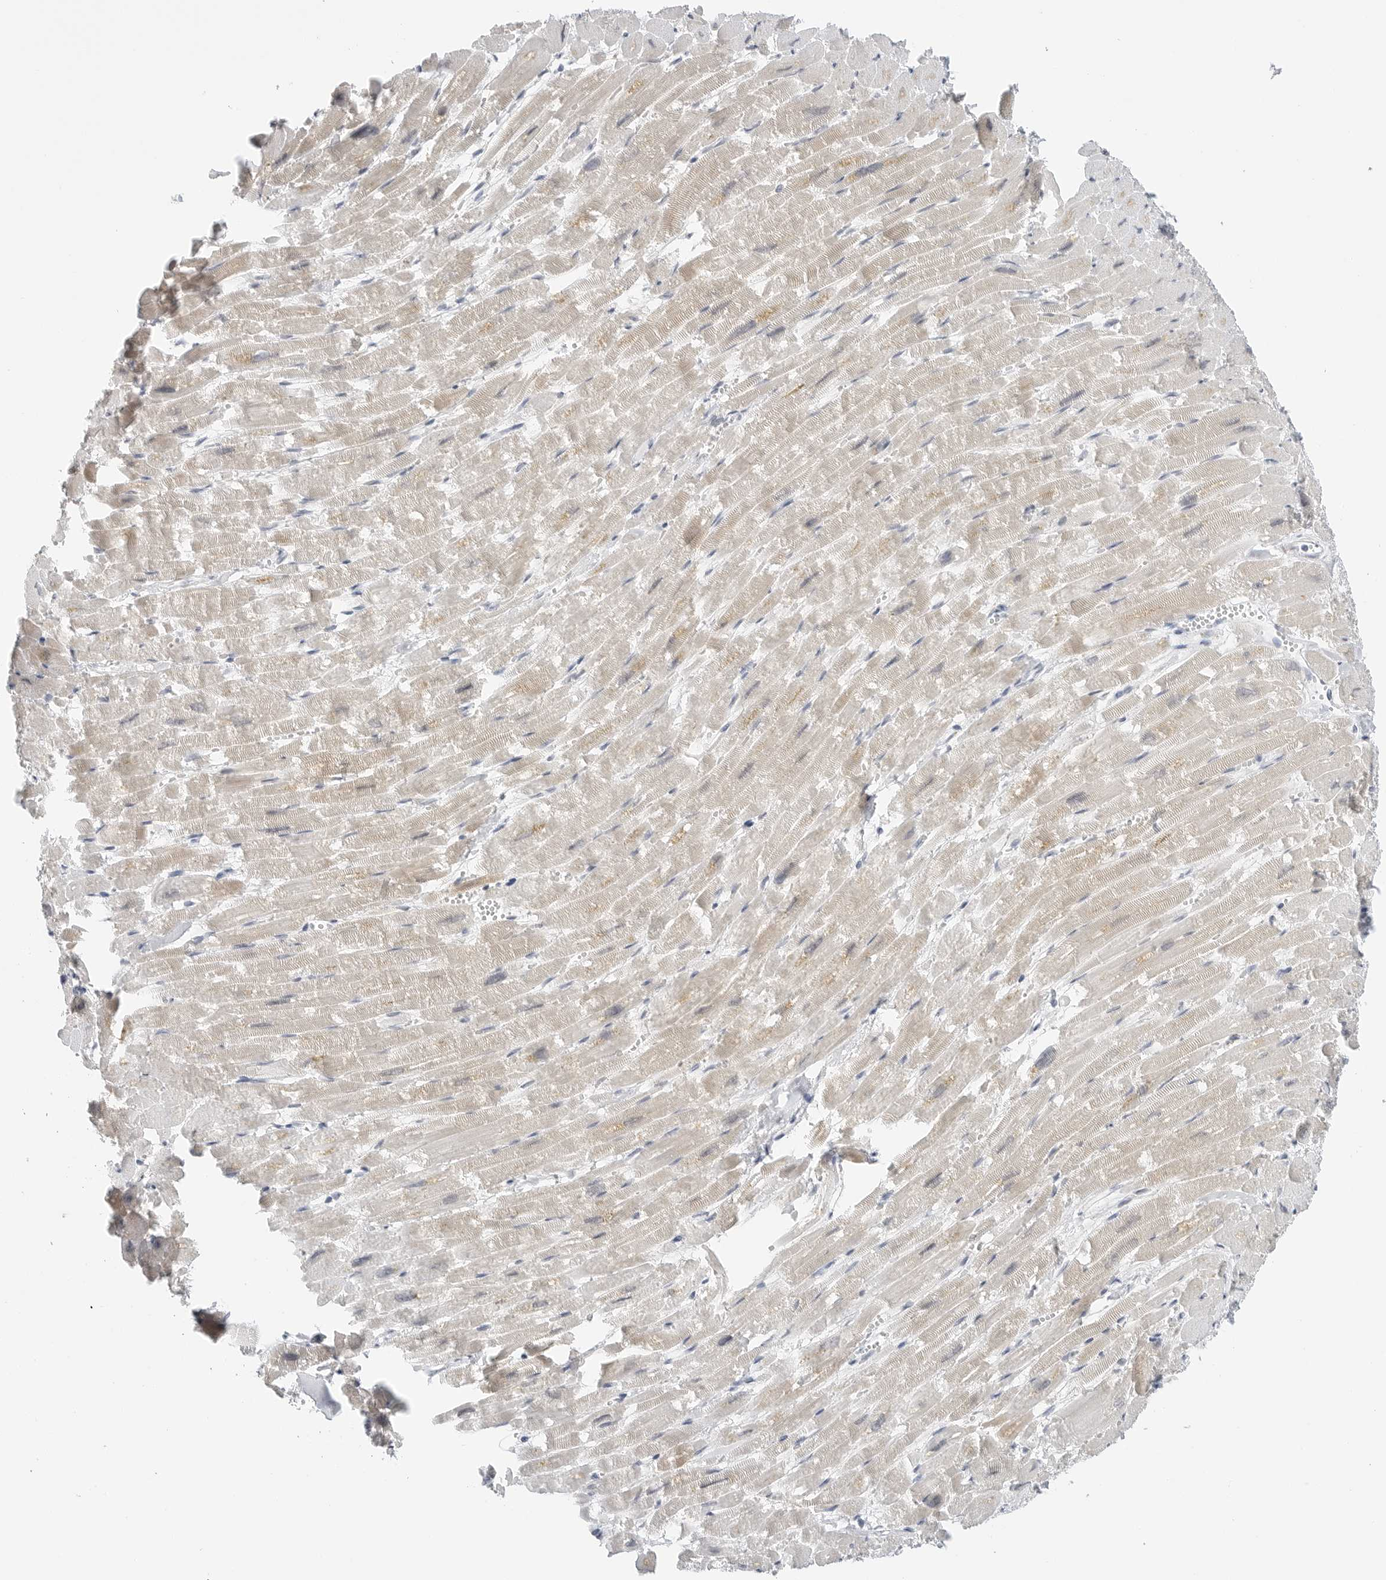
{"staining": {"intensity": "moderate", "quantity": ">75%", "location": "cytoplasmic/membranous"}, "tissue": "heart muscle", "cell_type": "Cardiomyocytes", "image_type": "normal", "snomed": [{"axis": "morphology", "description": "Normal tissue, NOS"}, {"axis": "topography", "description": "Heart"}], "caption": "Immunohistochemical staining of unremarkable heart muscle reveals medium levels of moderate cytoplasmic/membranous positivity in approximately >75% of cardiomyocytes. Nuclei are stained in blue.", "gene": "HSPB7", "patient": {"sex": "male", "age": 54}}